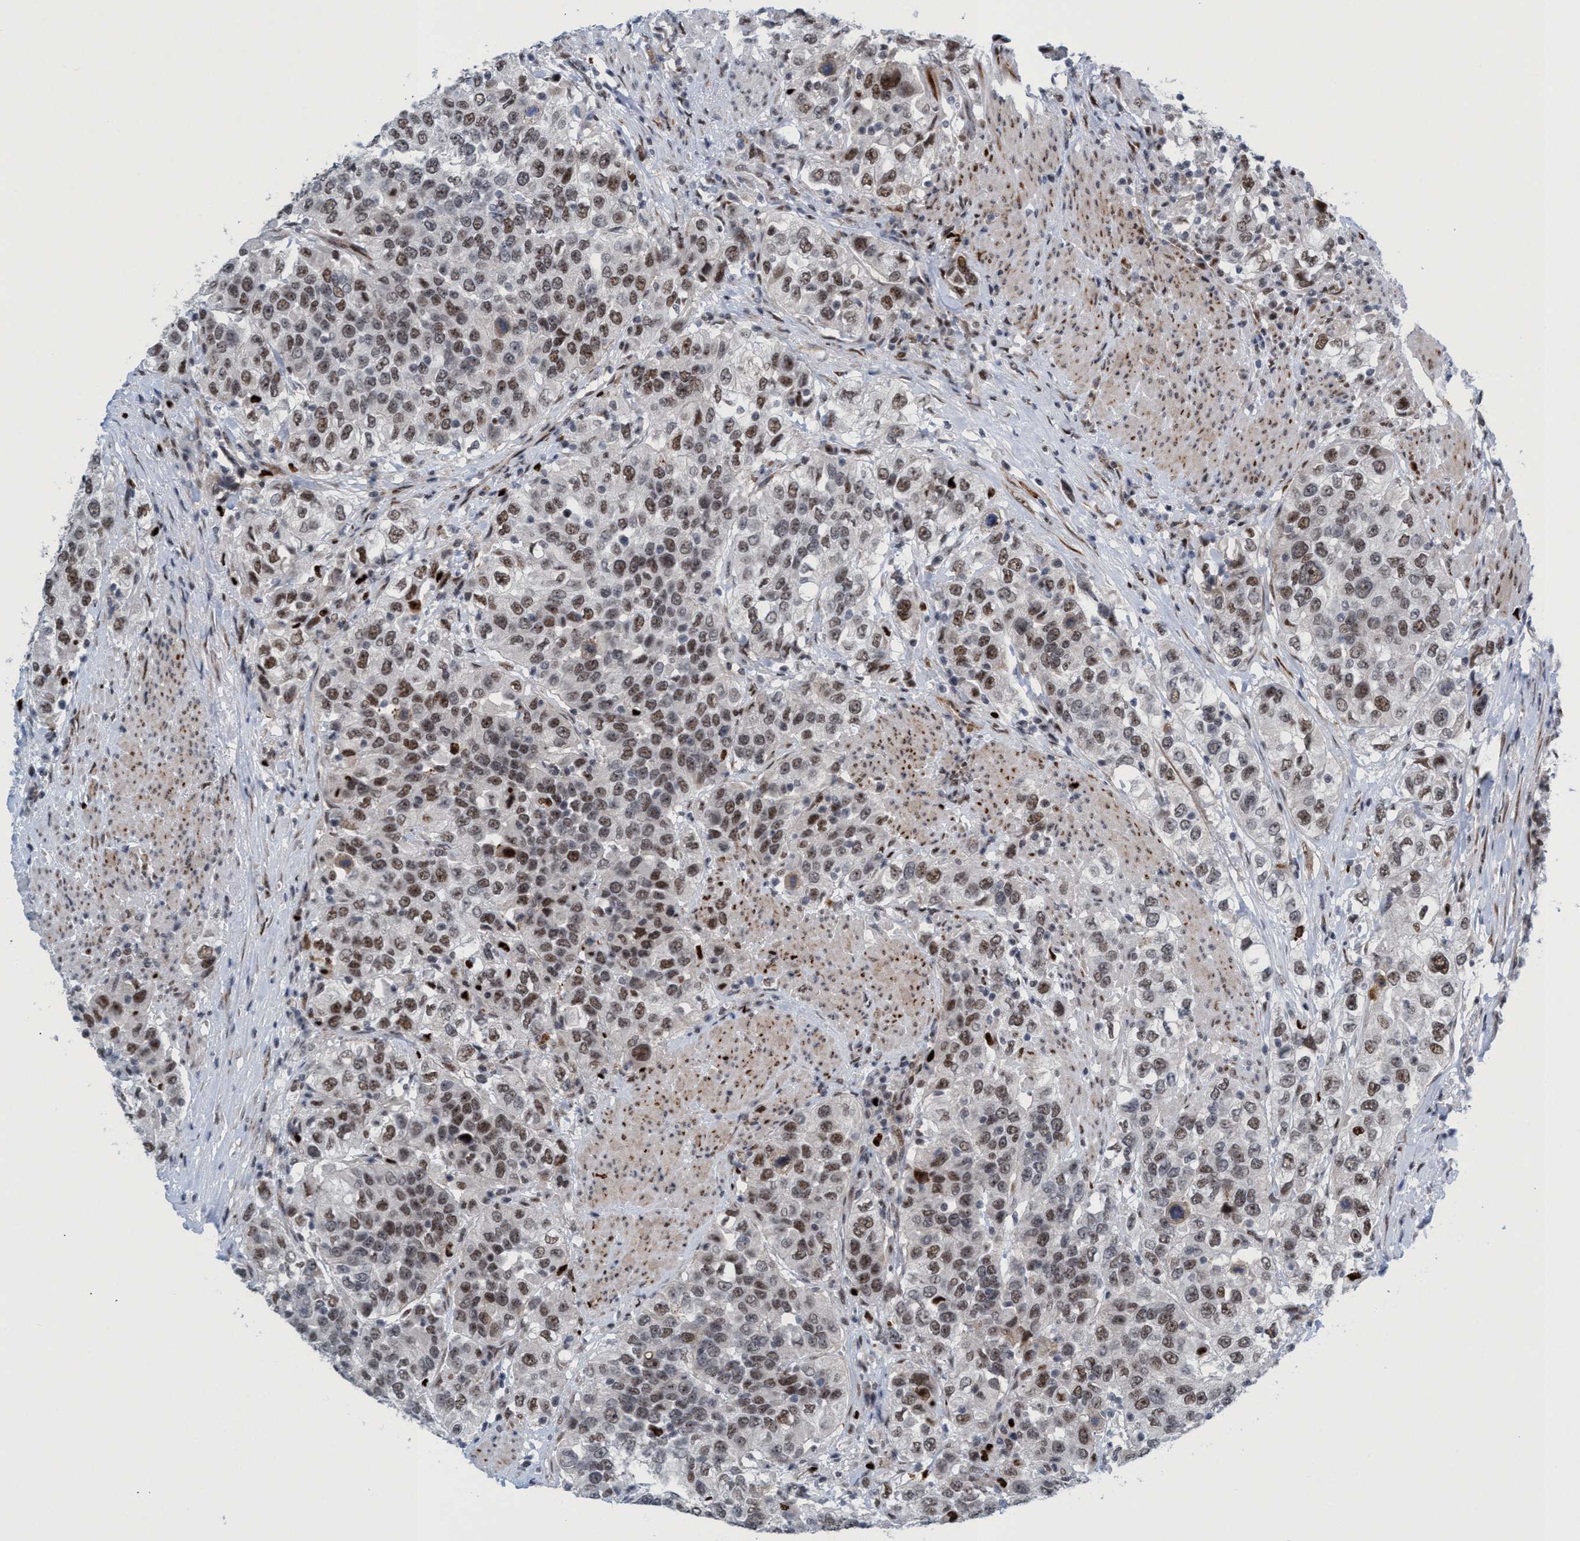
{"staining": {"intensity": "moderate", "quantity": ">75%", "location": "nuclear"}, "tissue": "urothelial cancer", "cell_type": "Tumor cells", "image_type": "cancer", "snomed": [{"axis": "morphology", "description": "Urothelial carcinoma, High grade"}, {"axis": "topography", "description": "Urinary bladder"}], "caption": "Tumor cells show moderate nuclear positivity in approximately >75% of cells in urothelial cancer.", "gene": "CWC27", "patient": {"sex": "female", "age": 80}}